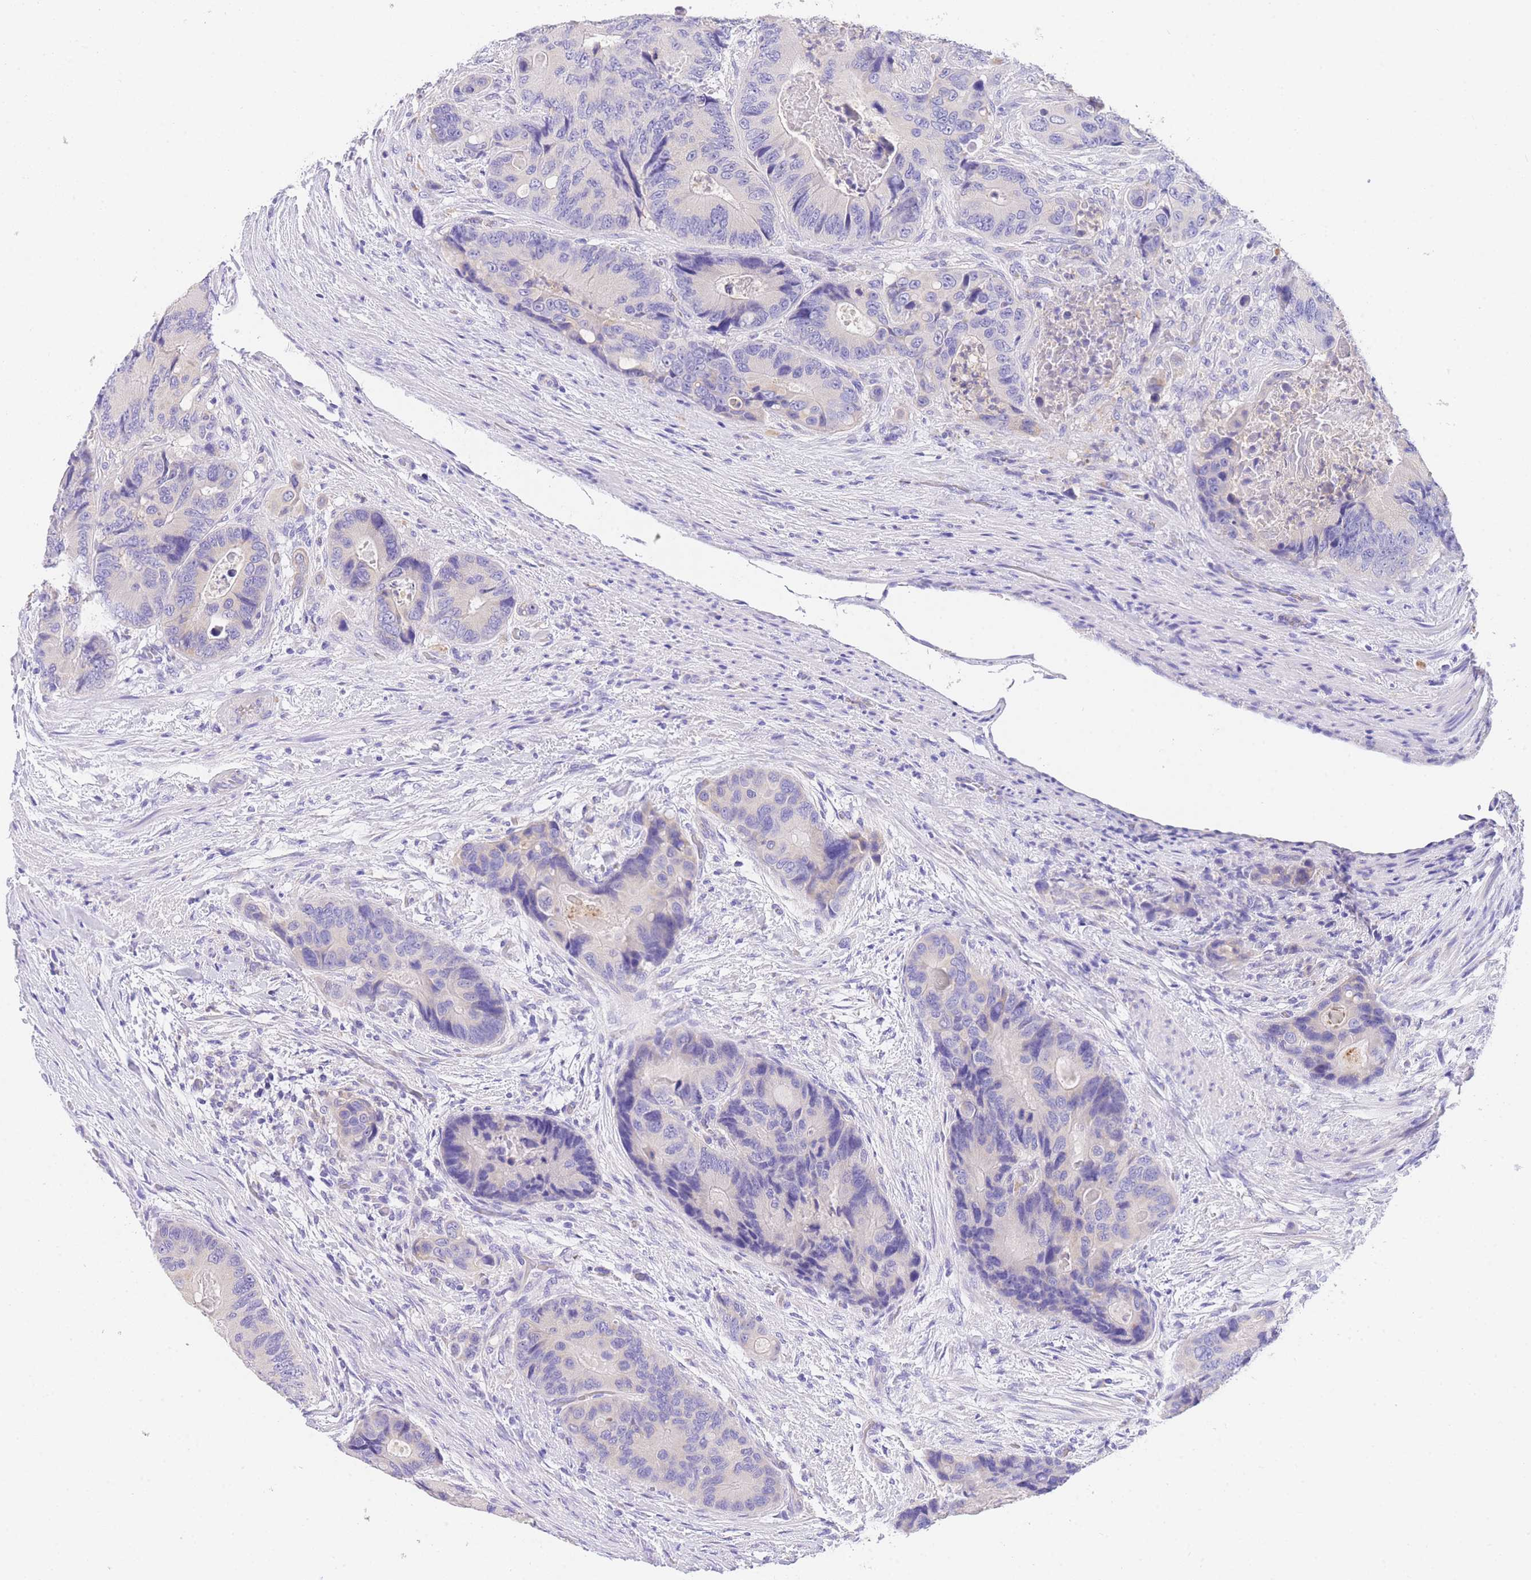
{"staining": {"intensity": "negative", "quantity": "none", "location": "none"}, "tissue": "colorectal cancer", "cell_type": "Tumor cells", "image_type": "cancer", "snomed": [{"axis": "morphology", "description": "Adenocarcinoma, NOS"}, {"axis": "topography", "description": "Colon"}], "caption": "Immunohistochemistry photomicrograph of human colorectal cancer (adenocarcinoma) stained for a protein (brown), which demonstrates no positivity in tumor cells. The staining is performed using DAB (3,3'-diaminobenzidine) brown chromogen with nuclei counter-stained in using hematoxylin.", "gene": "EPN2", "patient": {"sex": "male", "age": 84}}